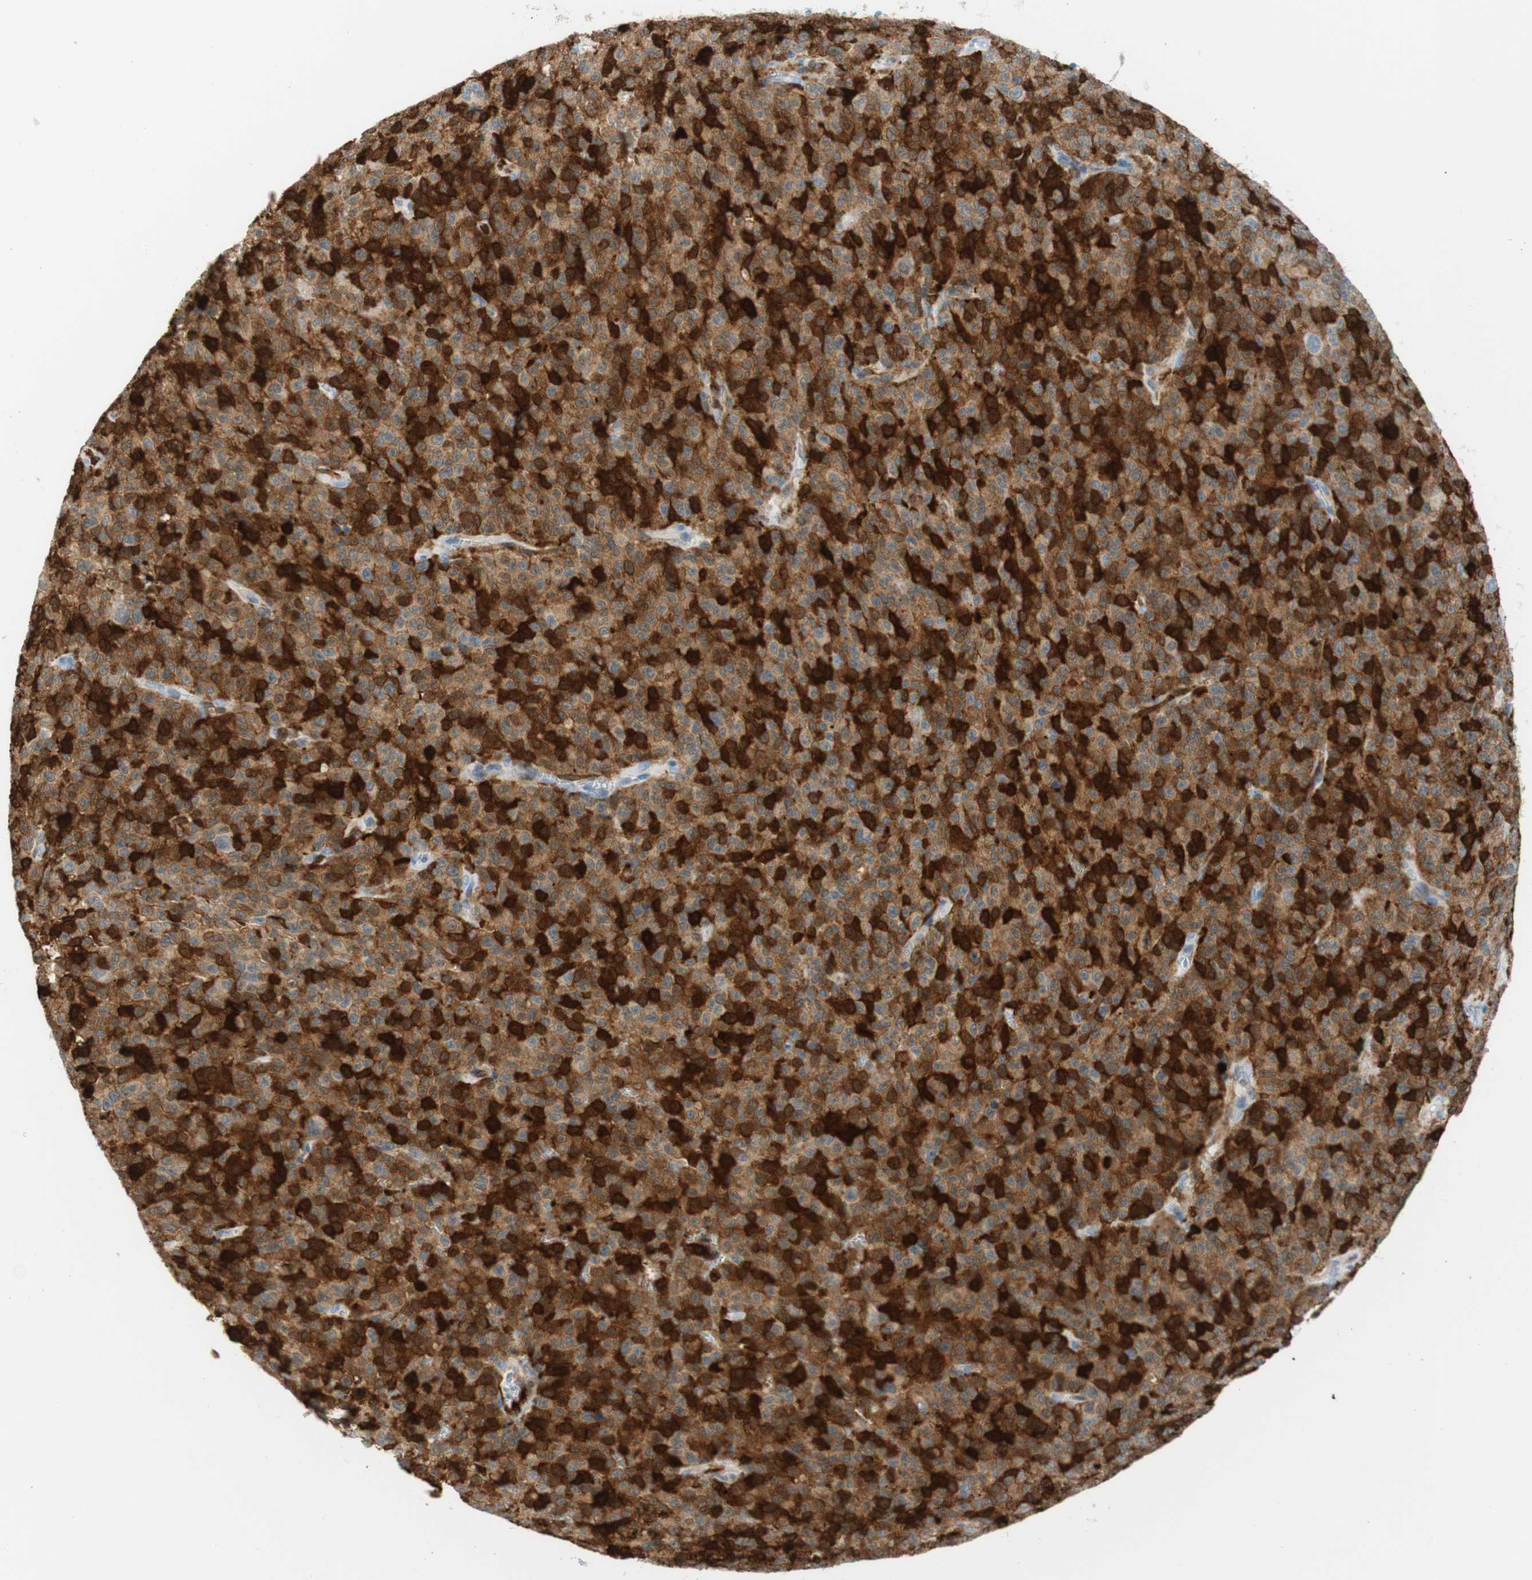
{"staining": {"intensity": "strong", "quantity": ">75%", "location": "cytoplasmic/membranous"}, "tissue": "melanoma", "cell_type": "Tumor cells", "image_type": "cancer", "snomed": [{"axis": "morphology", "description": "Malignant melanoma, NOS"}, {"axis": "topography", "description": "Skin"}], "caption": "IHC staining of melanoma, which reveals high levels of strong cytoplasmic/membranous expression in about >75% of tumor cells indicating strong cytoplasmic/membranous protein expression. The staining was performed using DAB (brown) for protein detection and nuclei were counterstained in hematoxylin (blue).", "gene": "STMN1", "patient": {"sex": "female", "age": 82}}